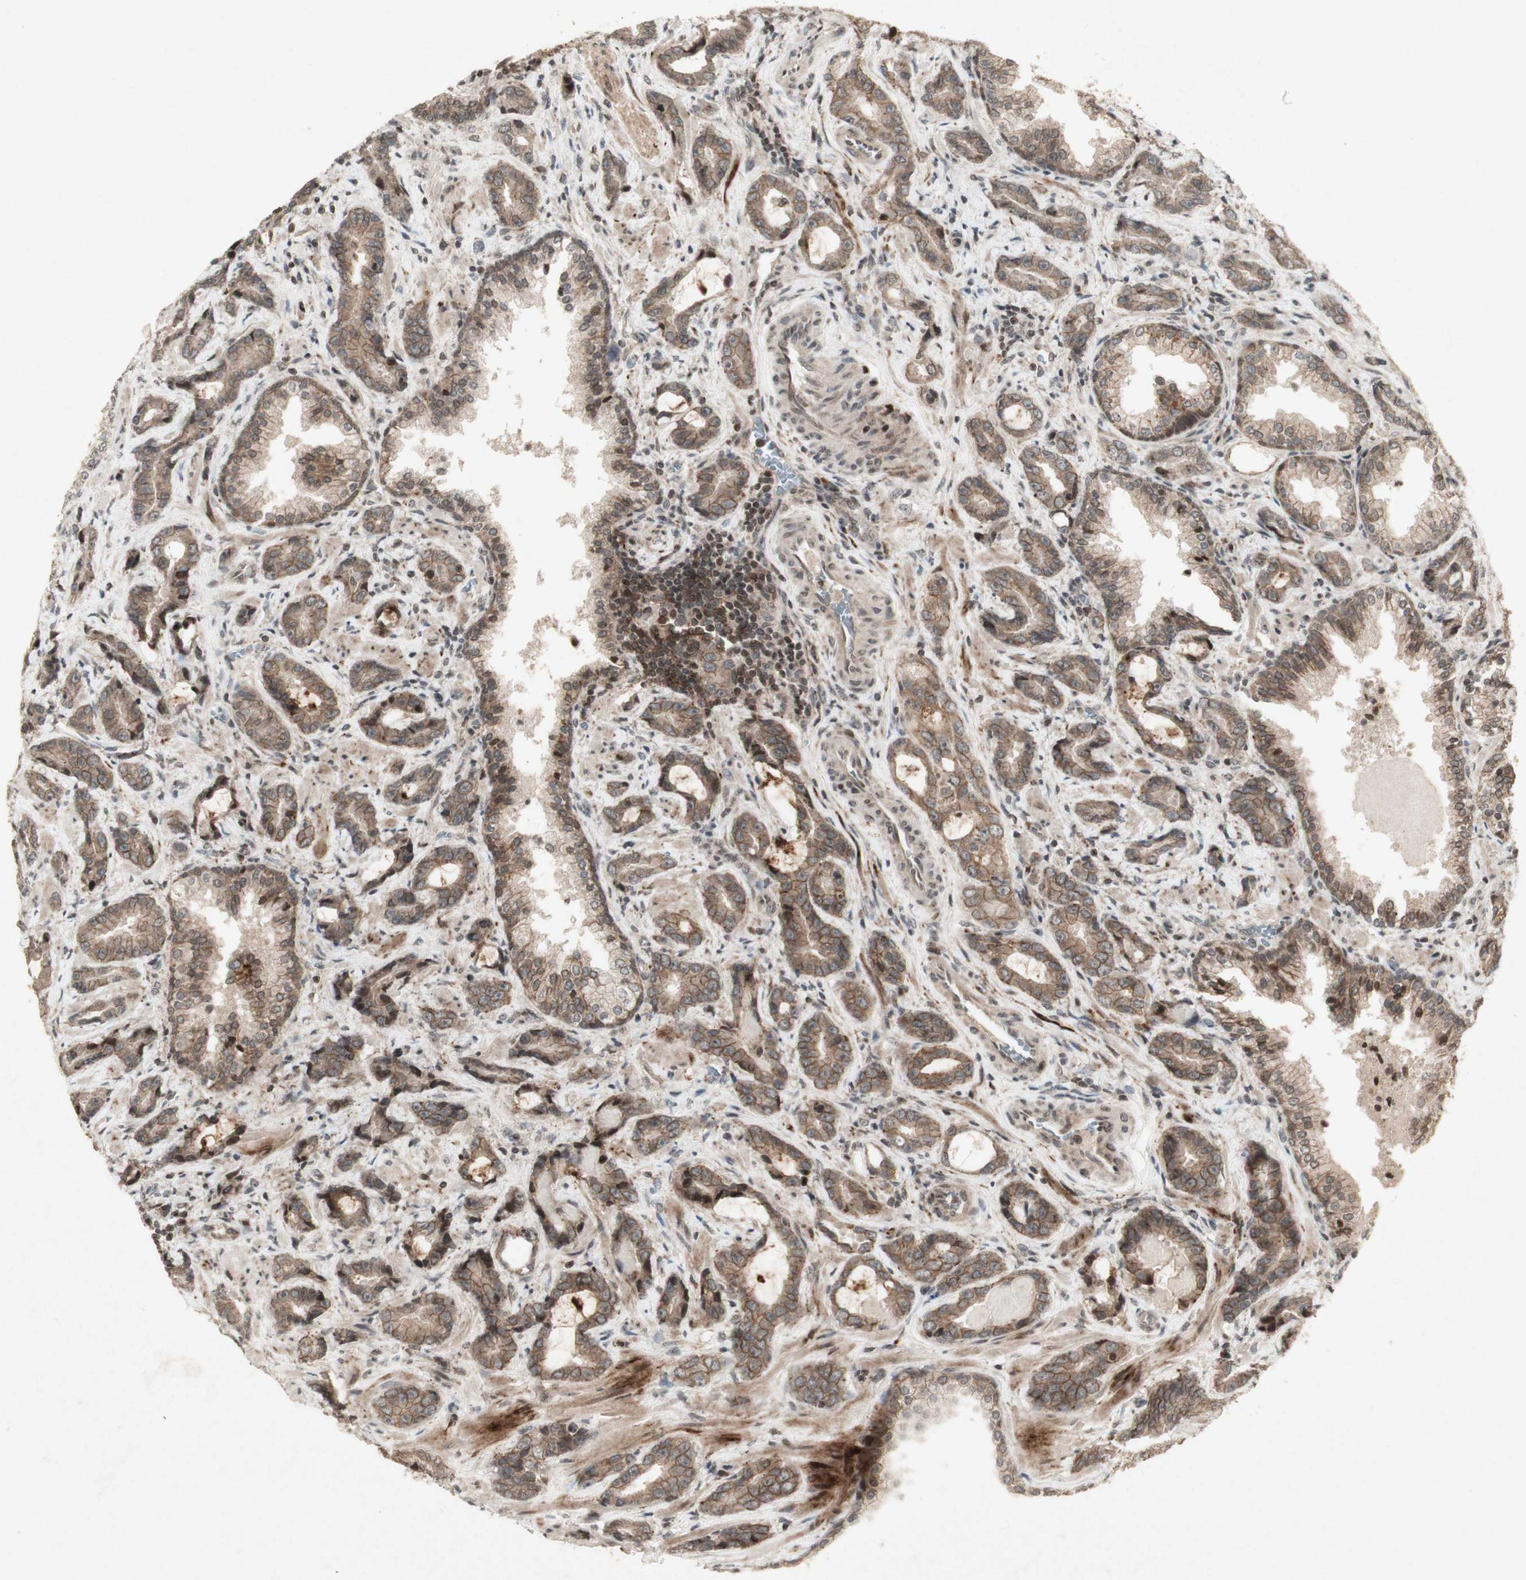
{"staining": {"intensity": "weak", "quantity": ">75%", "location": "cytoplasmic/membranous"}, "tissue": "prostate cancer", "cell_type": "Tumor cells", "image_type": "cancer", "snomed": [{"axis": "morphology", "description": "Adenocarcinoma, Low grade"}, {"axis": "topography", "description": "Prostate"}], "caption": "A high-resolution histopathology image shows immunohistochemistry staining of adenocarcinoma (low-grade) (prostate), which demonstrates weak cytoplasmic/membranous expression in approximately >75% of tumor cells. Using DAB (brown) and hematoxylin (blue) stains, captured at high magnification using brightfield microscopy.", "gene": "PLXNA1", "patient": {"sex": "male", "age": 60}}